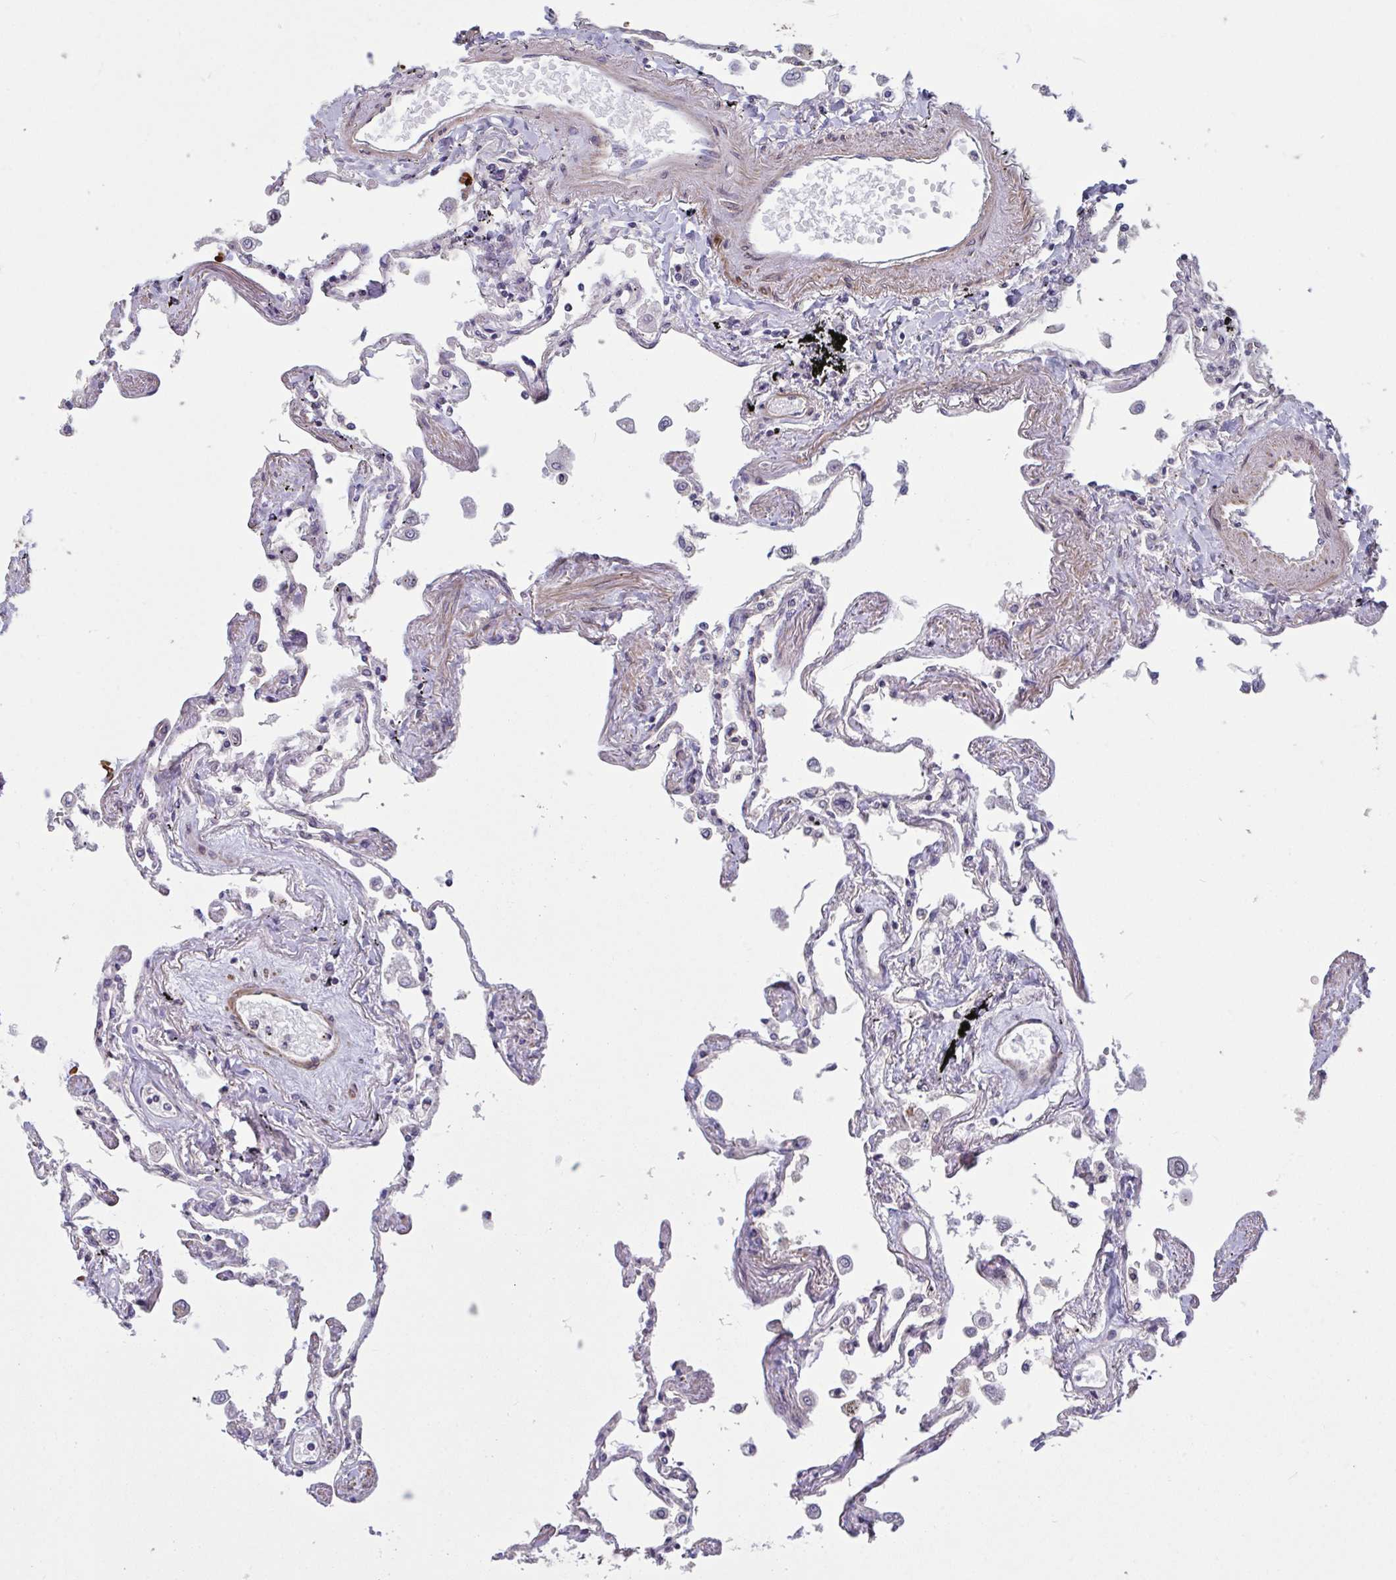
{"staining": {"intensity": "moderate", "quantity": "<25%", "location": "nuclear"}, "tissue": "lung", "cell_type": "Alveolar cells", "image_type": "normal", "snomed": [{"axis": "morphology", "description": "Normal tissue, NOS"}, {"axis": "morphology", "description": "Adenocarcinoma, NOS"}, {"axis": "topography", "description": "Cartilage tissue"}, {"axis": "topography", "description": "Lung"}], "caption": "Immunohistochemical staining of normal human lung displays <25% levels of moderate nuclear protein staining in approximately <25% of alveolar cells. Nuclei are stained in blue.", "gene": "IPO5", "patient": {"sex": "female", "age": 67}}